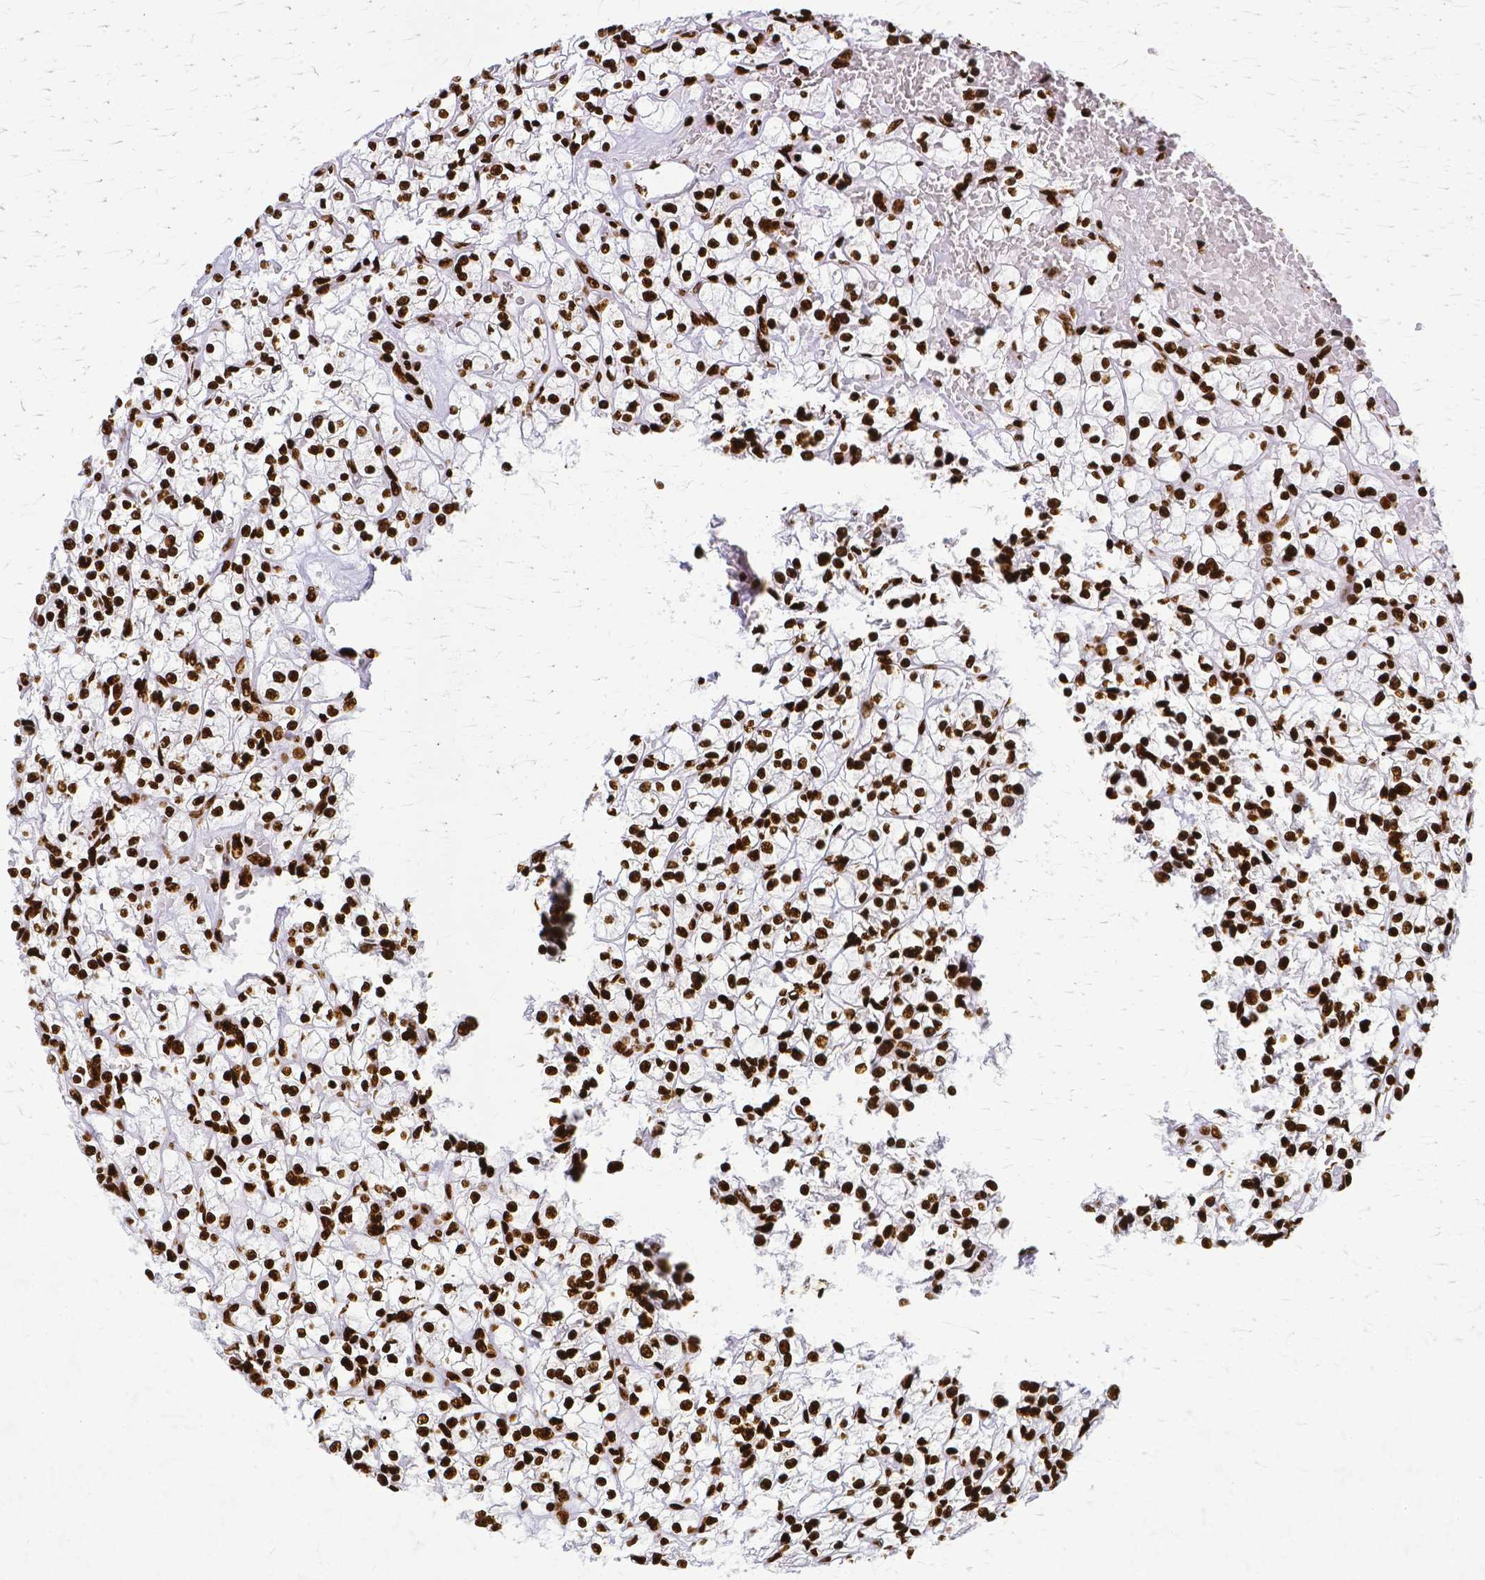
{"staining": {"intensity": "strong", "quantity": ">75%", "location": "nuclear"}, "tissue": "renal cancer", "cell_type": "Tumor cells", "image_type": "cancer", "snomed": [{"axis": "morphology", "description": "Adenocarcinoma, NOS"}, {"axis": "topography", "description": "Kidney"}], "caption": "A photomicrograph of renal adenocarcinoma stained for a protein displays strong nuclear brown staining in tumor cells. The staining was performed using DAB, with brown indicating positive protein expression. Nuclei are stained blue with hematoxylin.", "gene": "SFPQ", "patient": {"sex": "female", "age": 64}}